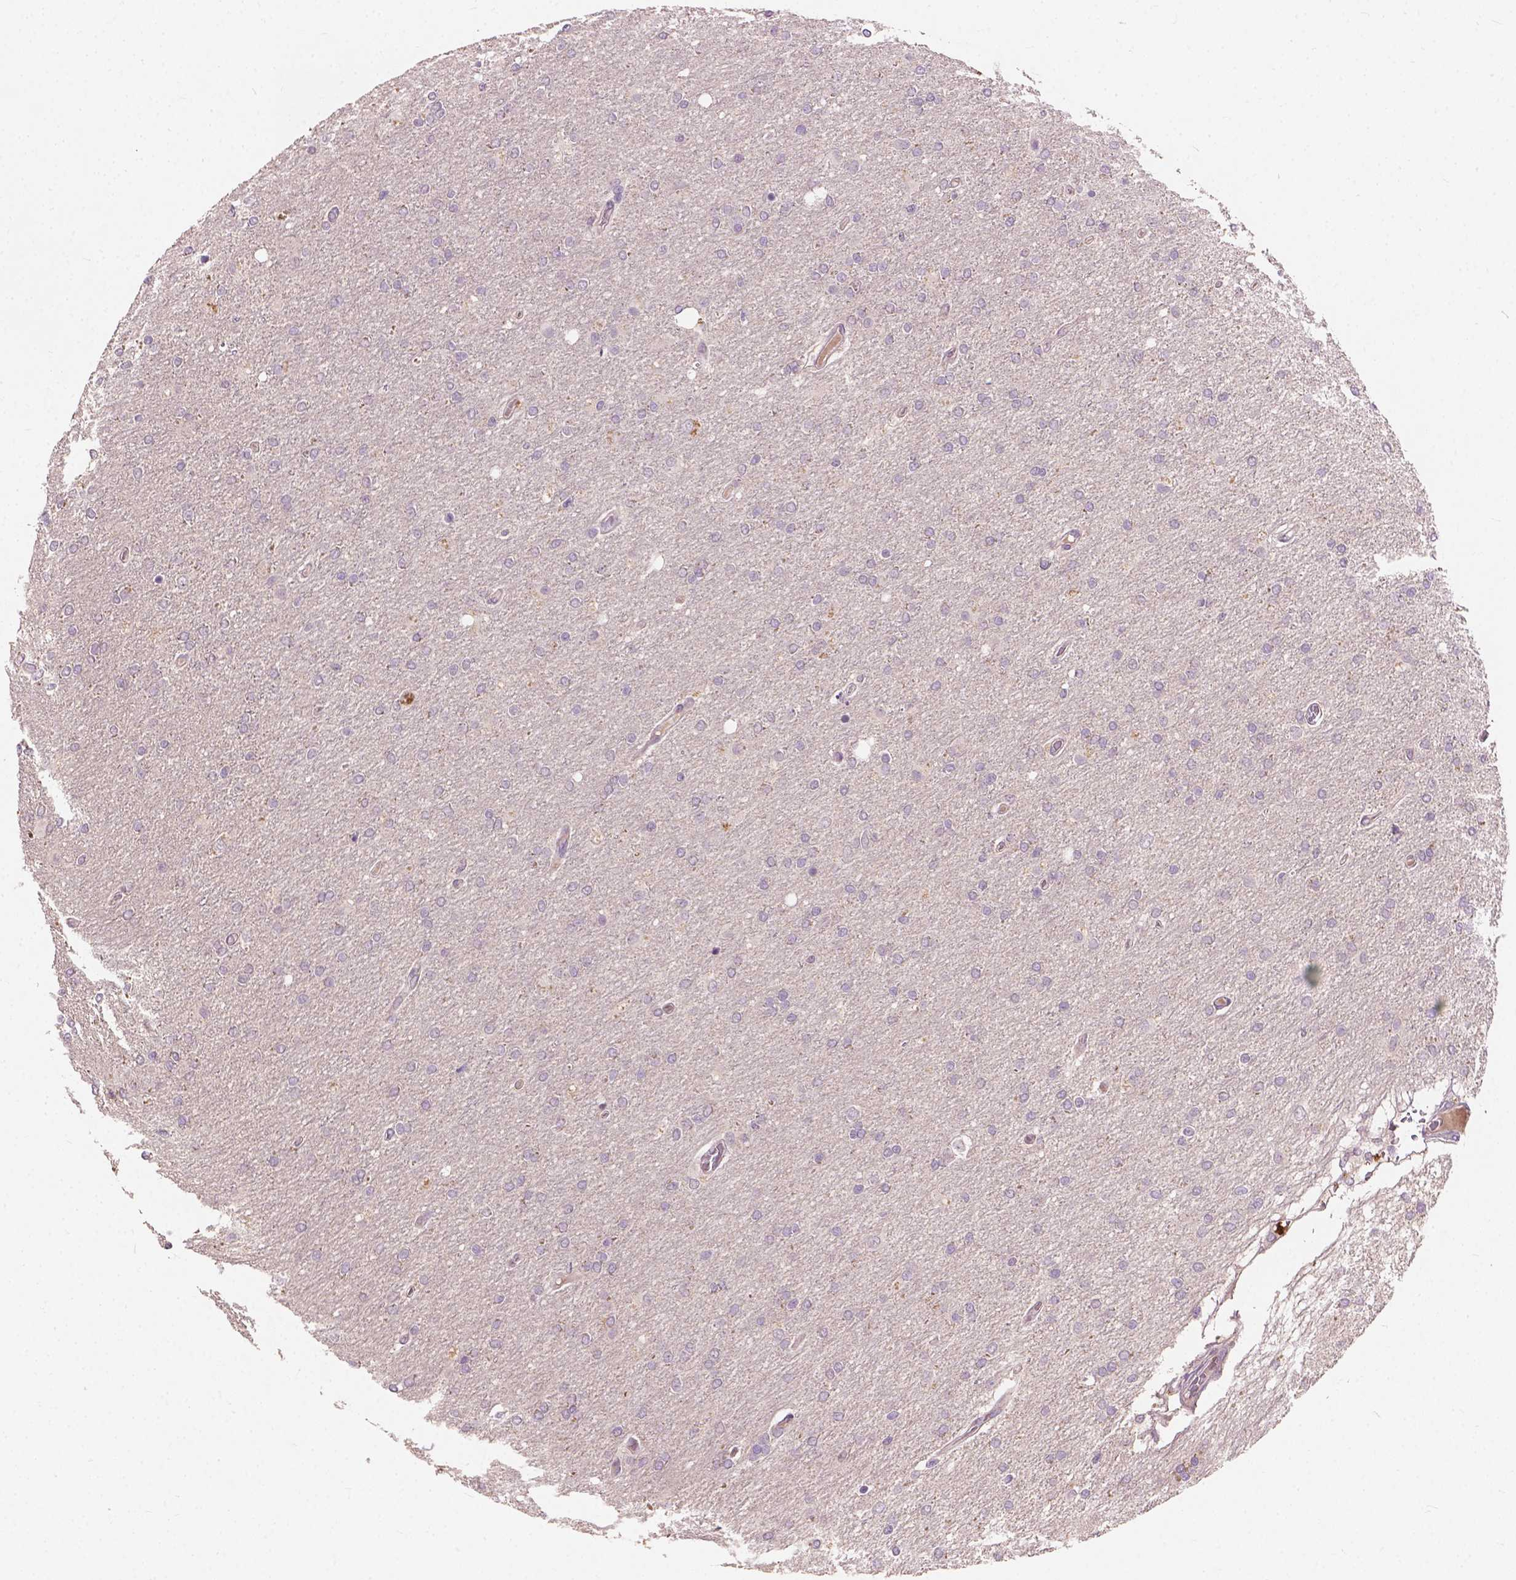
{"staining": {"intensity": "weak", "quantity": "<25%", "location": "cytoplasmic/membranous"}, "tissue": "glioma", "cell_type": "Tumor cells", "image_type": "cancer", "snomed": [{"axis": "morphology", "description": "Glioma, malignant, High grade"}, {"axis": "topography", "description": "Cerebral cortex"}], "caption": "Tumor cells are negative for protein expression in human glioma.", "gene": "KRT17", "patient": {"sex": "male", "age": 70}}